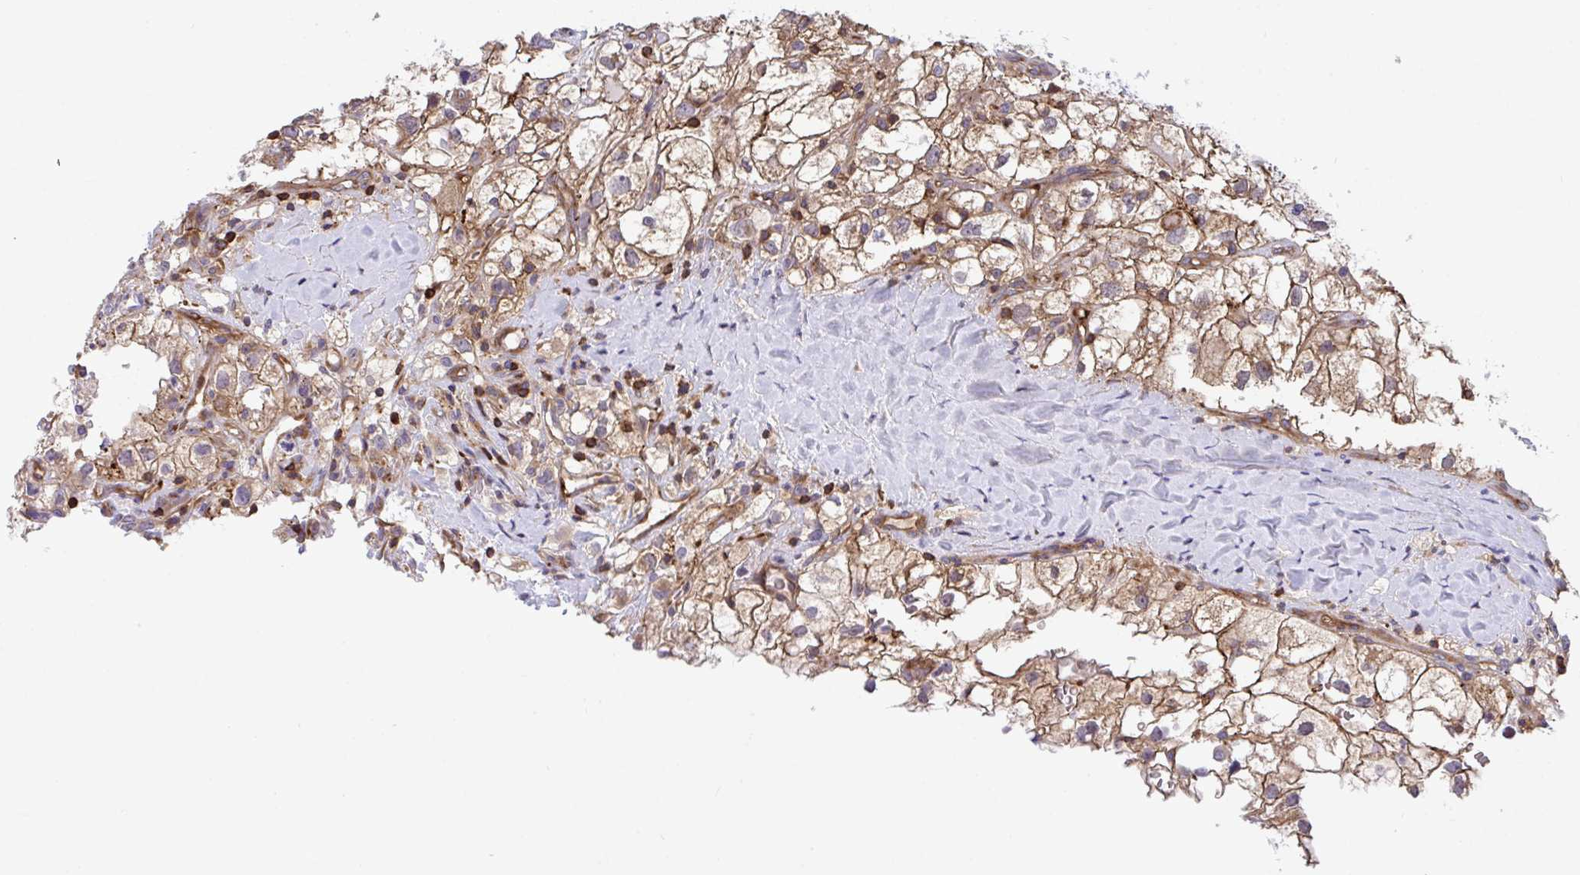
{"staining": {"intensity": "moderate", "quantity": ">75%", "location": "cytoplasmic/membranous"}, "tissue": "renal cancer", "cell_type": "Tumor cells", "image_type": "cancer", "snomed": [{"axis": "morphology", "description": "Adenocarcinoma, NOS"}, {"axis": "topography", "description": "Kidney"}], "caption": "IHC of renal cancer (adenocarcinoma) reveals medium levels of moderate cytoplasmic/membranous expression in approximately >75% of tumor cells. The staining was performed using DAB to visualize the protein expression in brown, while the nuclei were stained in blue with hematoxylin (Magnification: 20x).", "gene": "PPIH", "patient": {"sex": "male", "age": 59}}